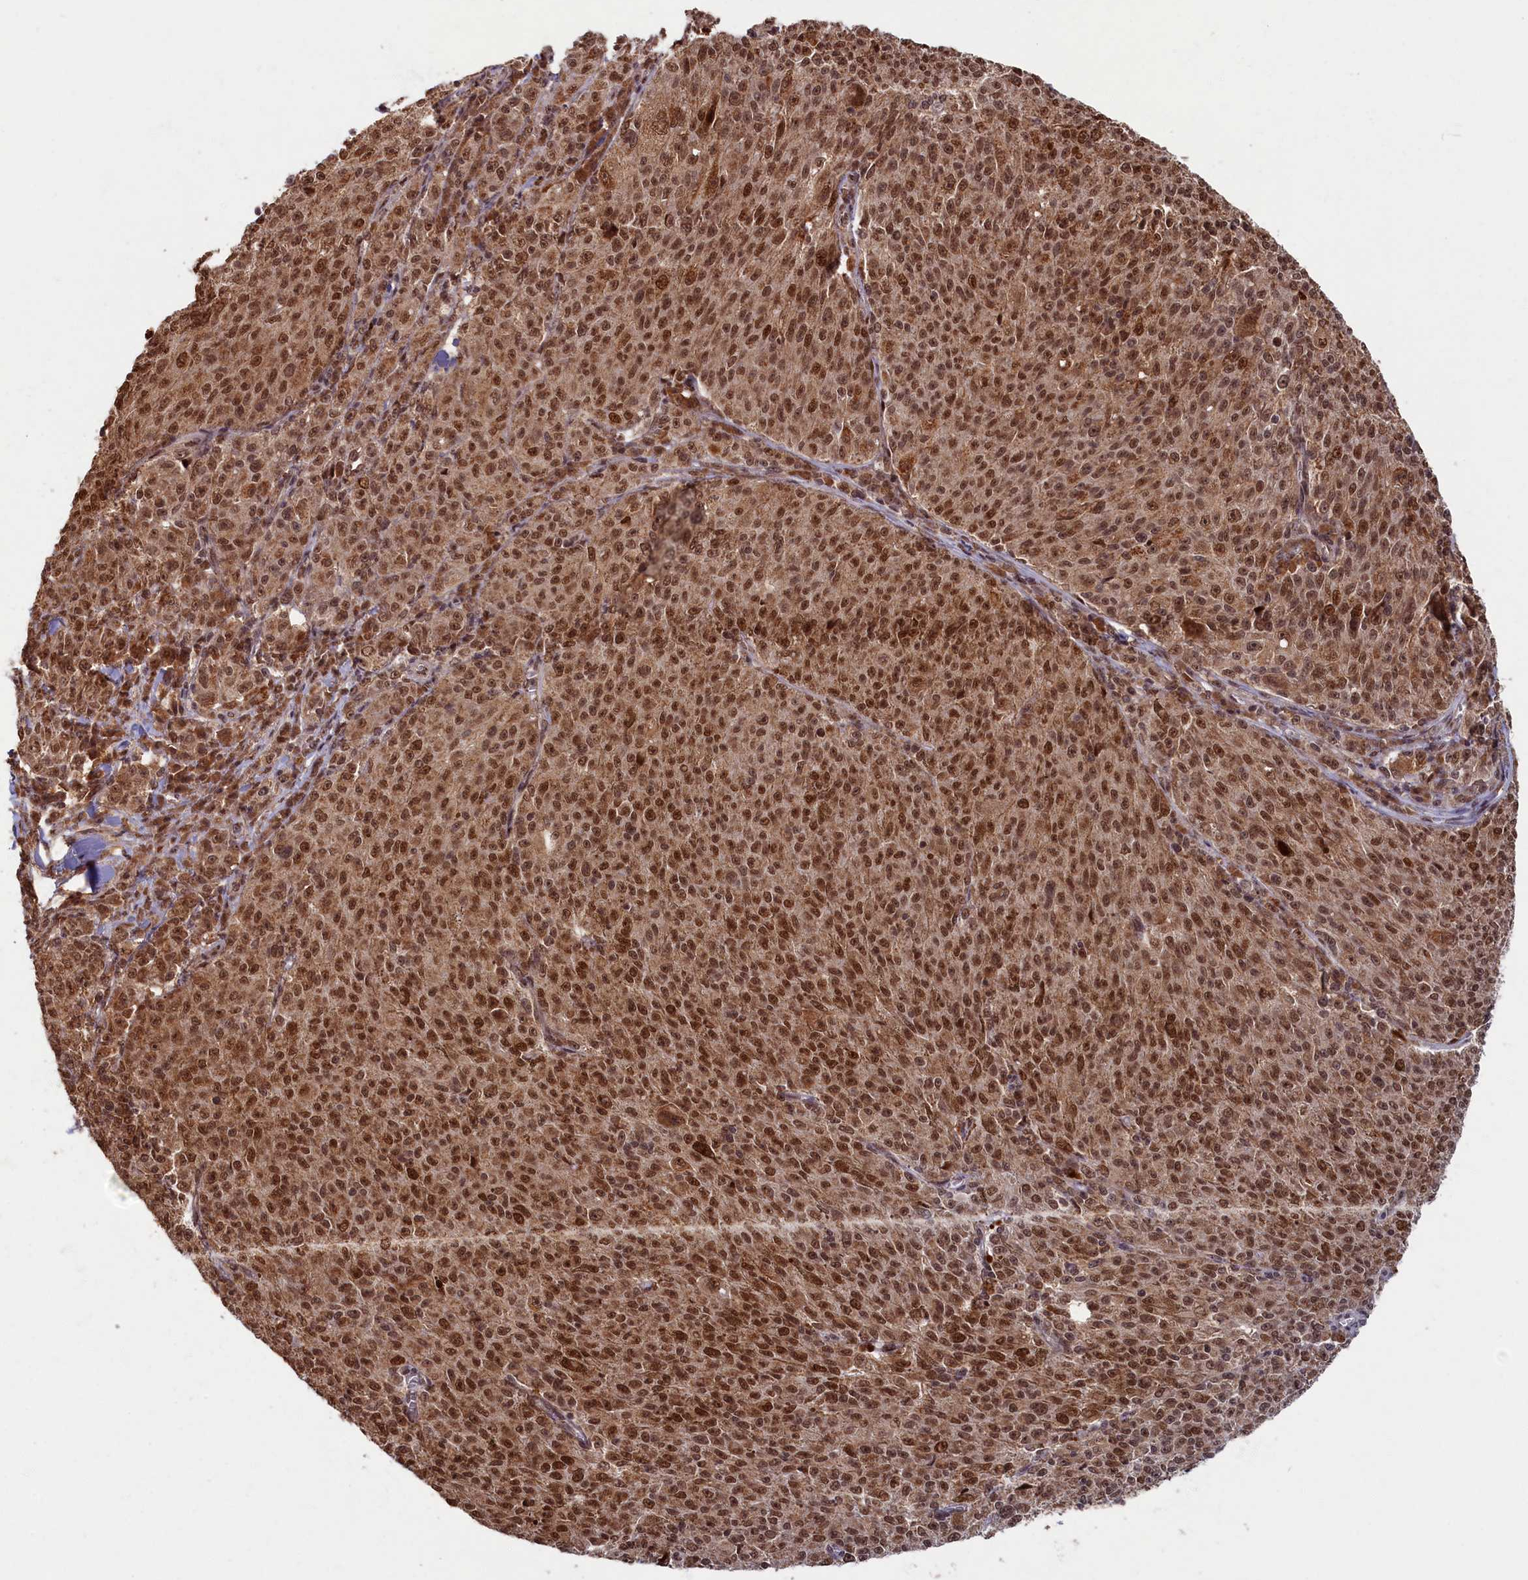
{"staining": {"intensity": "strong", "quantity": ">75%", "location": "cytoplasmic/membranous,nuclear"}, "tissue": "melanoma", "cell_type": "Tumor cells", "image_type": "cancer", "snomed": [{"axis": "morphology", "description": "Malignant melanoma, NOS"}, {"axis": "topography", "description": "Skin"}], "caption": "Immunohistochemistry (IHC) histopathology image of neoplastic tissue: malignant melanoma stained using immunohistochemistry demonstrates high levels of strong protein expression localized specifically in the cytoplasmic/membranous and nuclear of tumor cells, appearing as a cytoplasmic/membranous and nuclear brown color.", "gene": "BRCA1", "patient": {"sex": "female", "age": 52}}